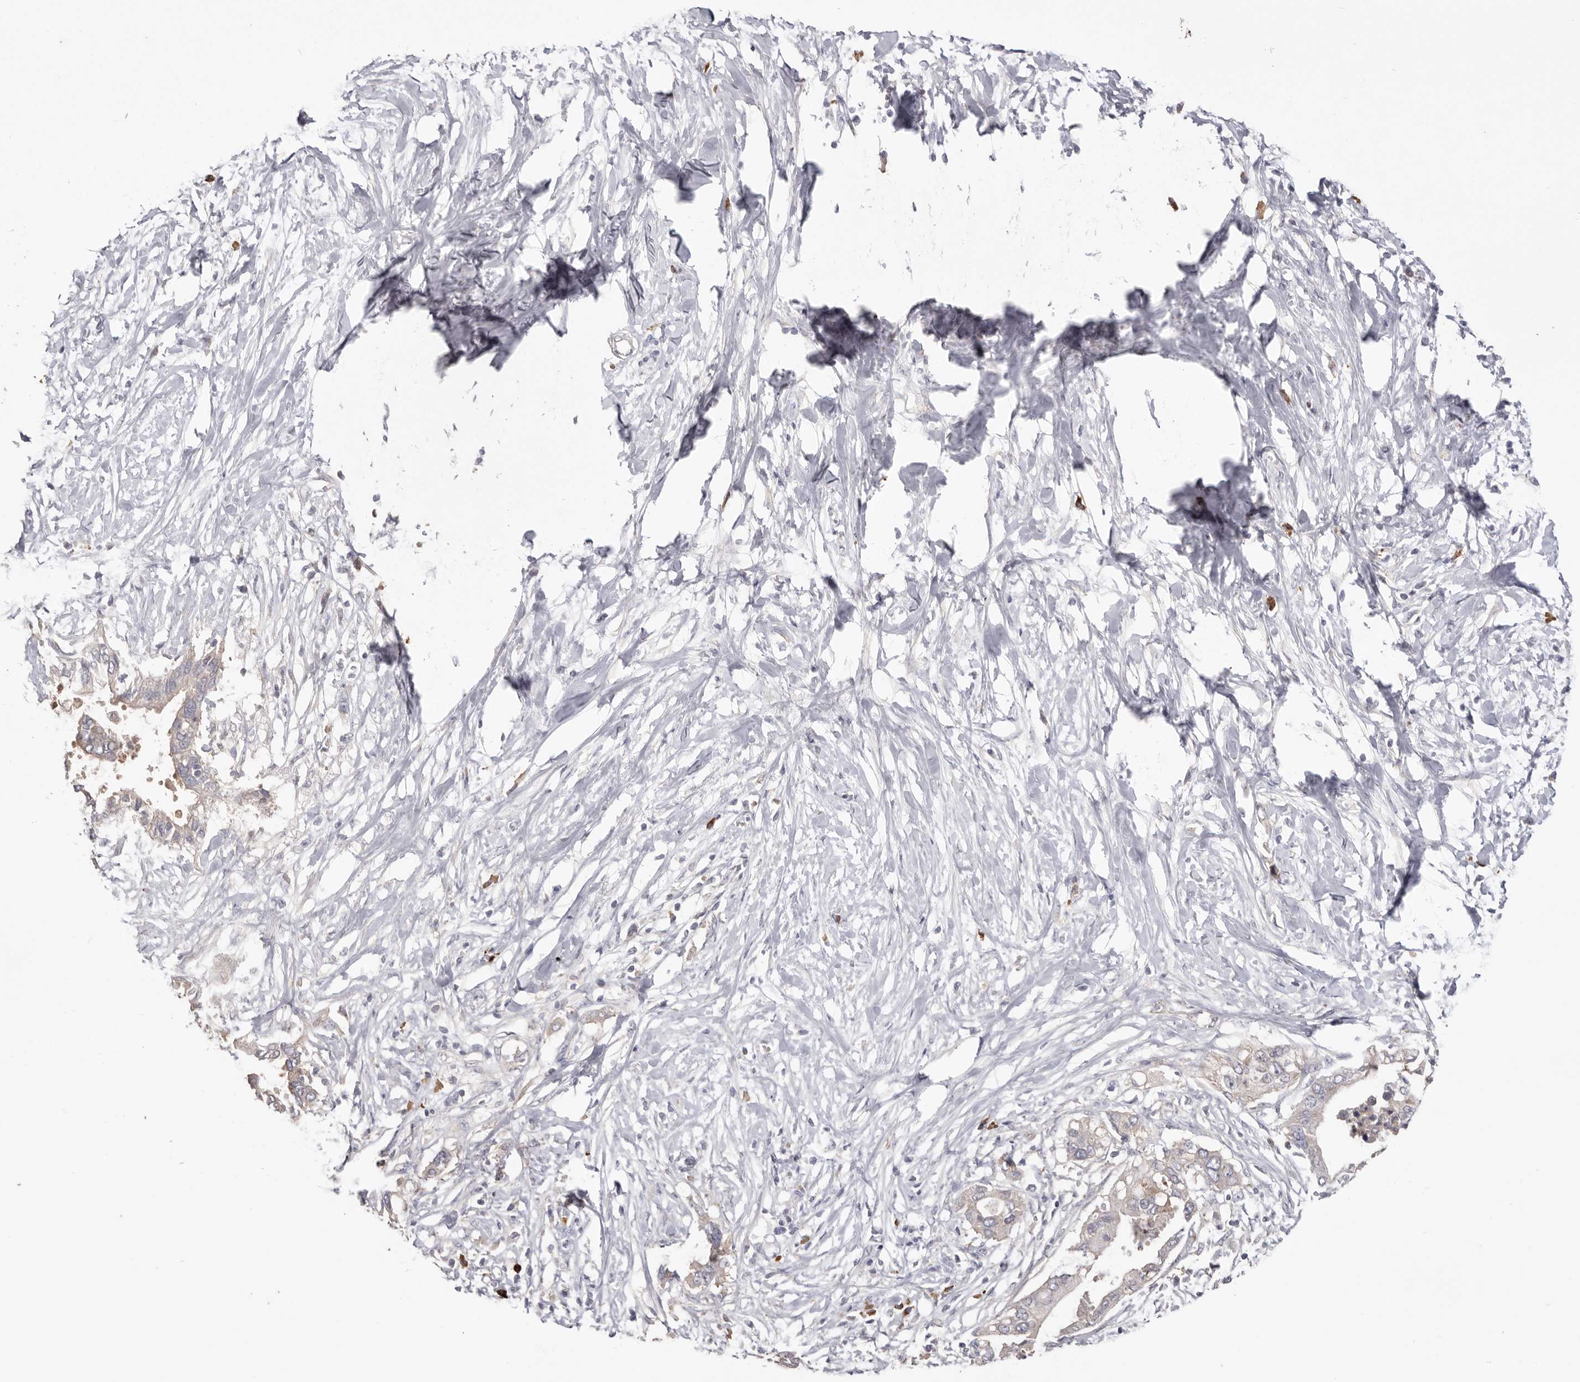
{"staining": {"intensity": "negative", "quantity": "none", "location": "none"}, "tissue": "pancreatic cancer", "cell_type": "Tumor cells", "image_type": "cancer", "snomed": [{"axis": "morphology", "description": "Normal tissue, NOS"}, {"axis": "morphology", "description": "Adenocarcinoma, NOS"}, {"axis": "topography", "description": "Pancreas"}, {"axis": "topography", "description": "Peripheral nerve tissue"}], "caption": "Tumor cells are negative for protein expression in human pancreatic adenocarcinoma.", "gene": "HCAR2", "patient": {"sex": "male", "age": 59}}